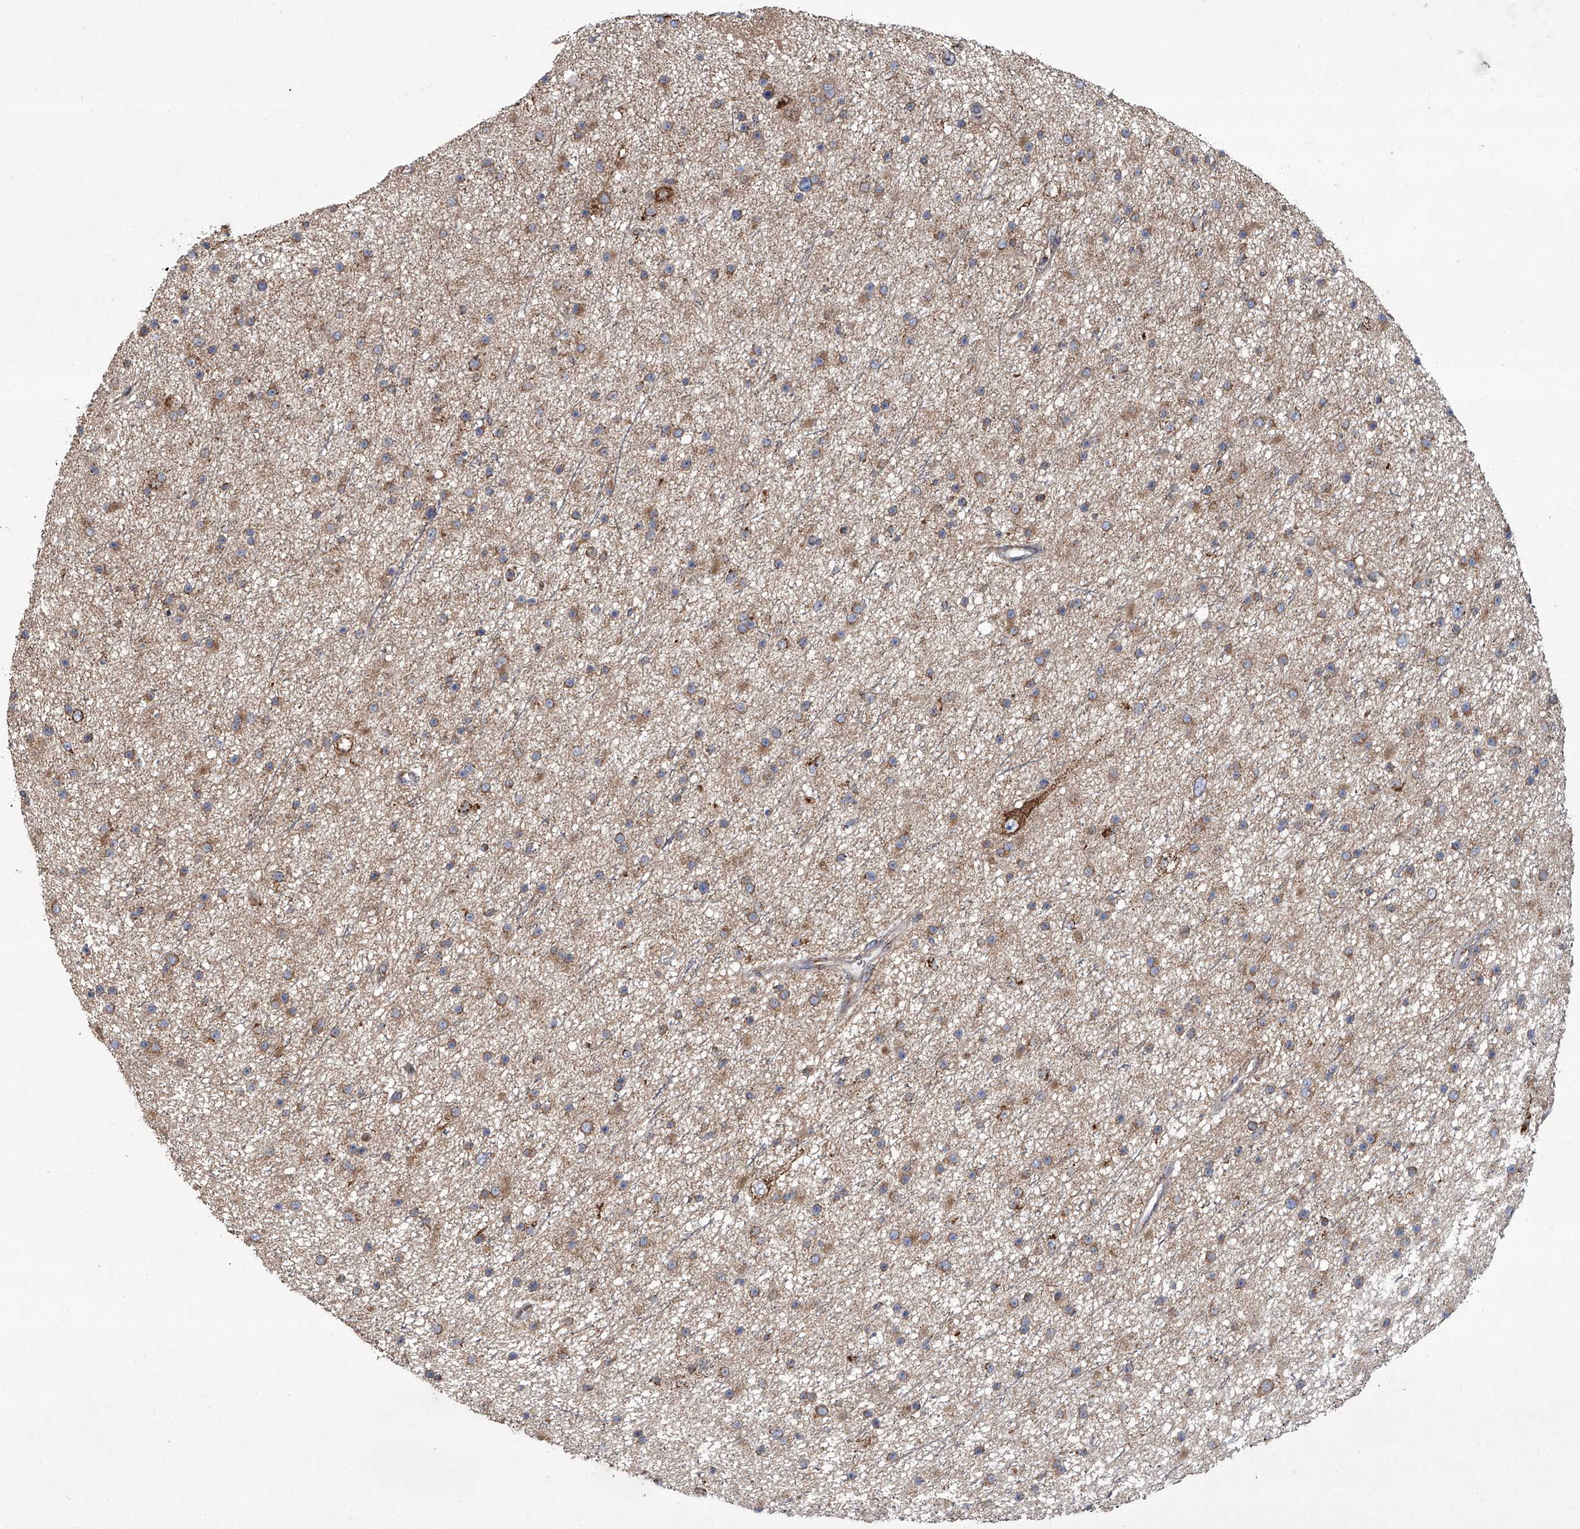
{"staining": {"intensity": "moderate", "quantity": ">75%", "location": "cytoplasmic/membranous"}, "tissue": "glioma", "cell_type": "Tumor cells", "image_type": "cancer", "snomed": [{"axis": "morphology", "description": "Glioma, malignant, Low grade"}, {"axis": "topography", "description": "Cerebral cortex"}], "caption": "Protein expression analysis of human glioma reveals moderate cytoplasmic/membranous positivity in about >75% of tumor cells. The staining was performed using DAB (3,3'-diaminobenzidine) to visualize the protein expression in brown, while the nuclei were stained in blue with hematoxylin (Magnification: 20x).", "gene": "ZC3H15", "patient": {"sex": "female", "age": 39}}